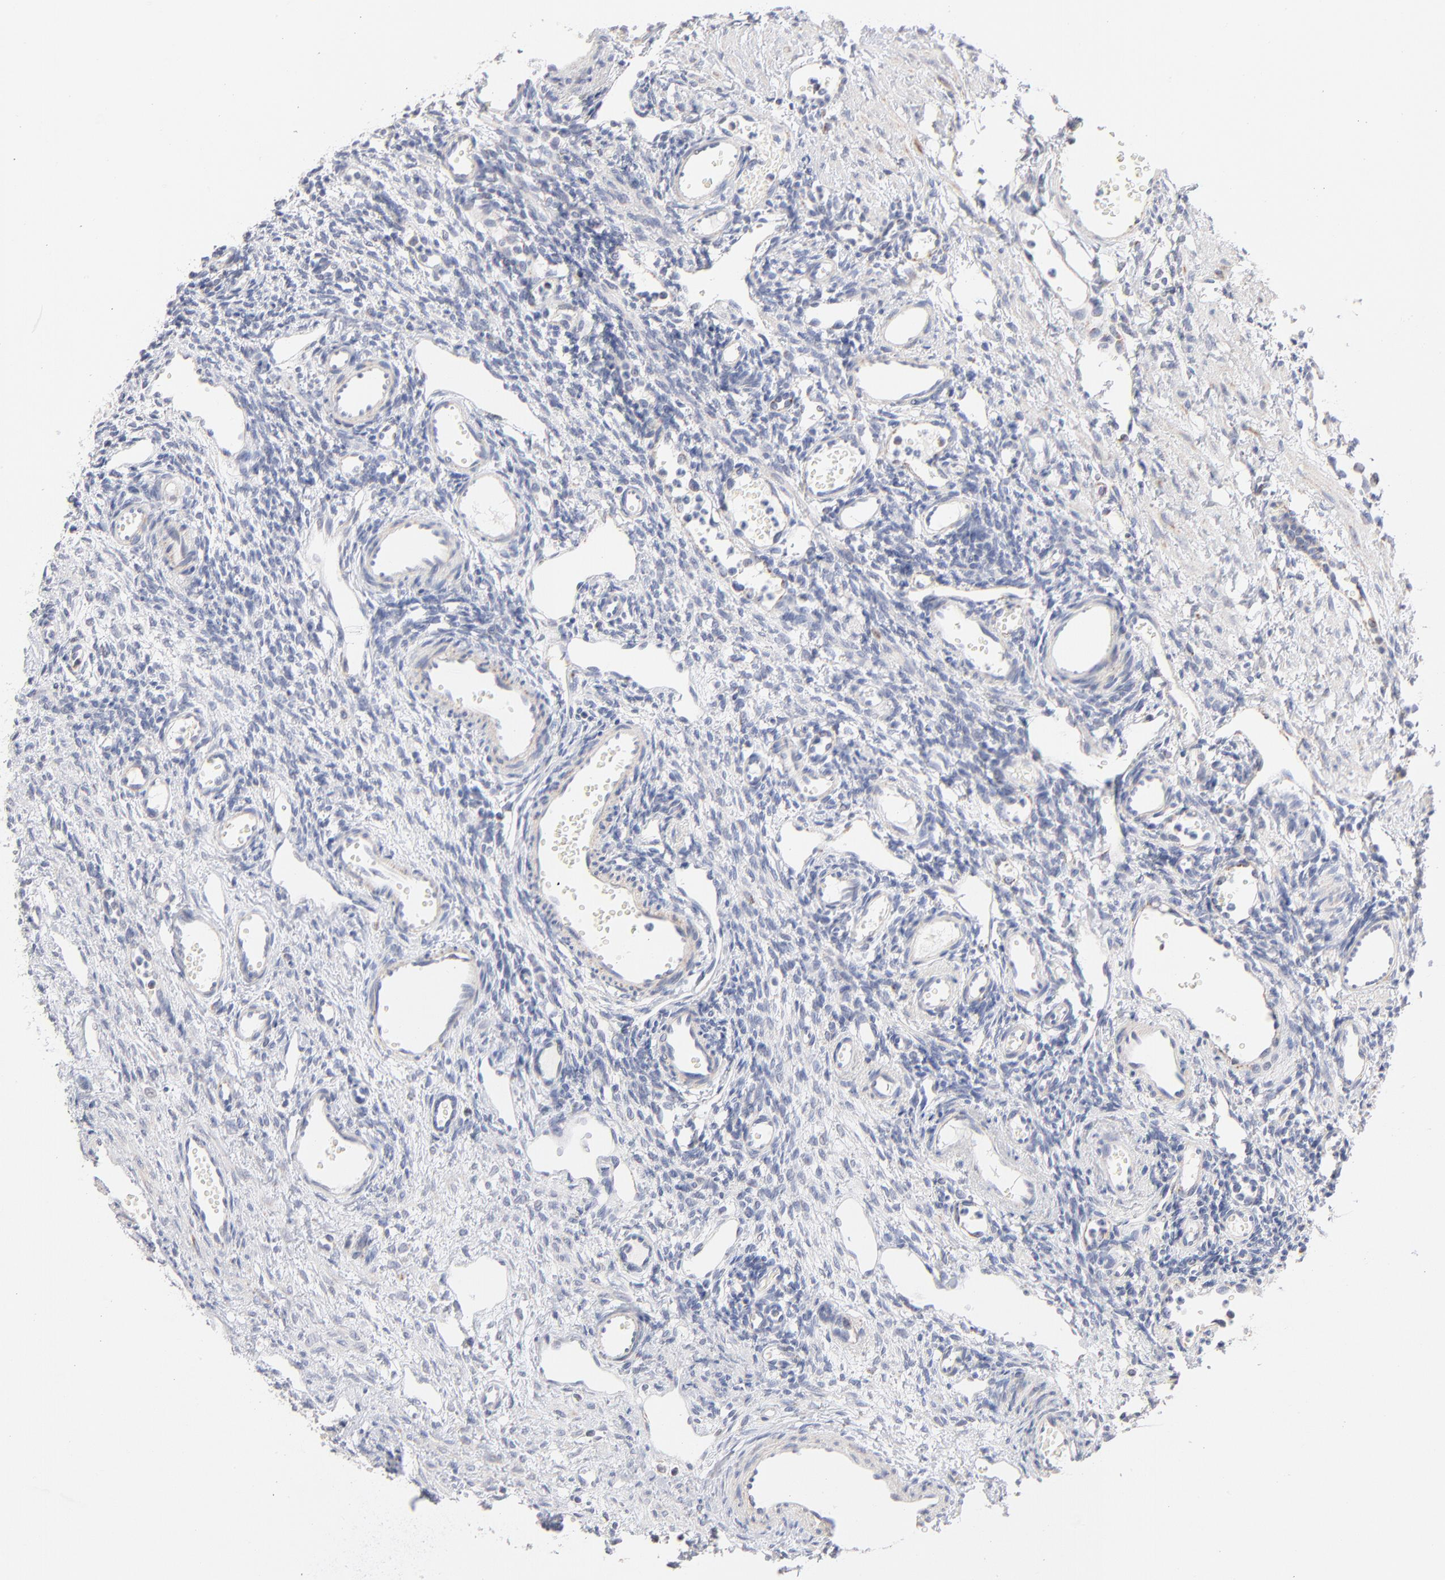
{"staining": {"intensity": "weak", "quantity": "<25%", "location": "cytoplasmic/membranous"}, "tissue": "ovary", "cell_type": "Ovarian stroma cells", "image_type": "normal", "snomed": [{"axis": "morphology", "description": "Normal tissue, NOS"}, {"axis": "topography", "description": "Ovary"}], "caption": "Human ovary stained for a protein using immunohistochemistry displays no positivity in ovarian stroma cells.", "gene": "MRPL58", "patient": {"sex": "female", "age": 33}}